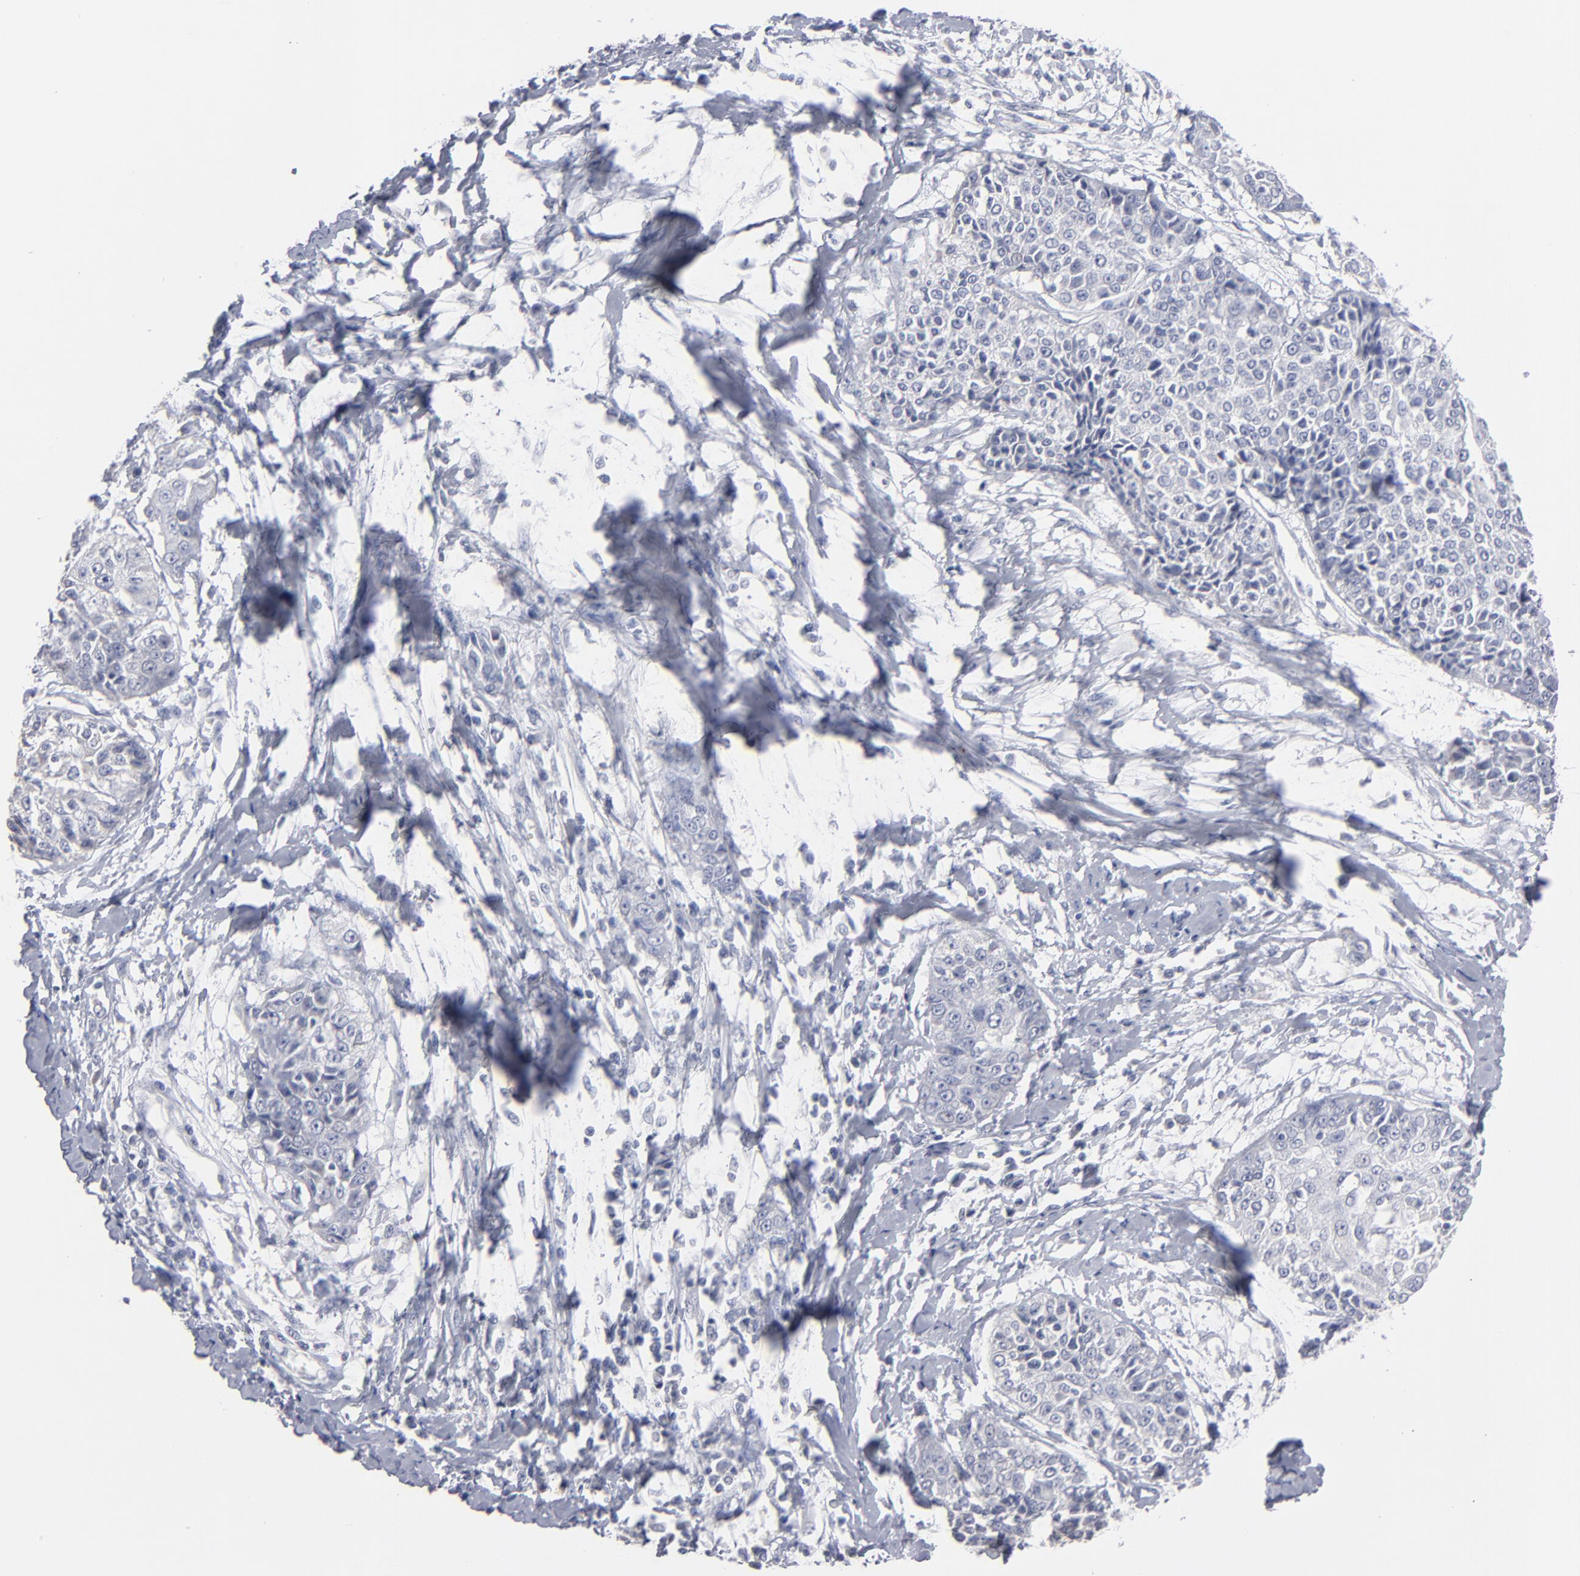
{"staining": {"intensity": "negative", "quantity": "none", "location": "none"}, "tissue": "cervical cancer", "cell_type": "Tumor cells", "image_type": "cancer", "snomed": [{"axis": "morphology", "description": "Squamous cell carcinoma, NOS"}, {"axis": "topography", "description": "Cervix"}], "caption": "Cervical cancer (squamous cell carcinoma) was stained to show a protein in brown. There is no significant expression in tumor cells. (DAB (3,3'-diaminobenzidine) immunohistochemistry, high magnification).", "gene": "RPH3A", "patient": {"sex": "female", "age": 64}}